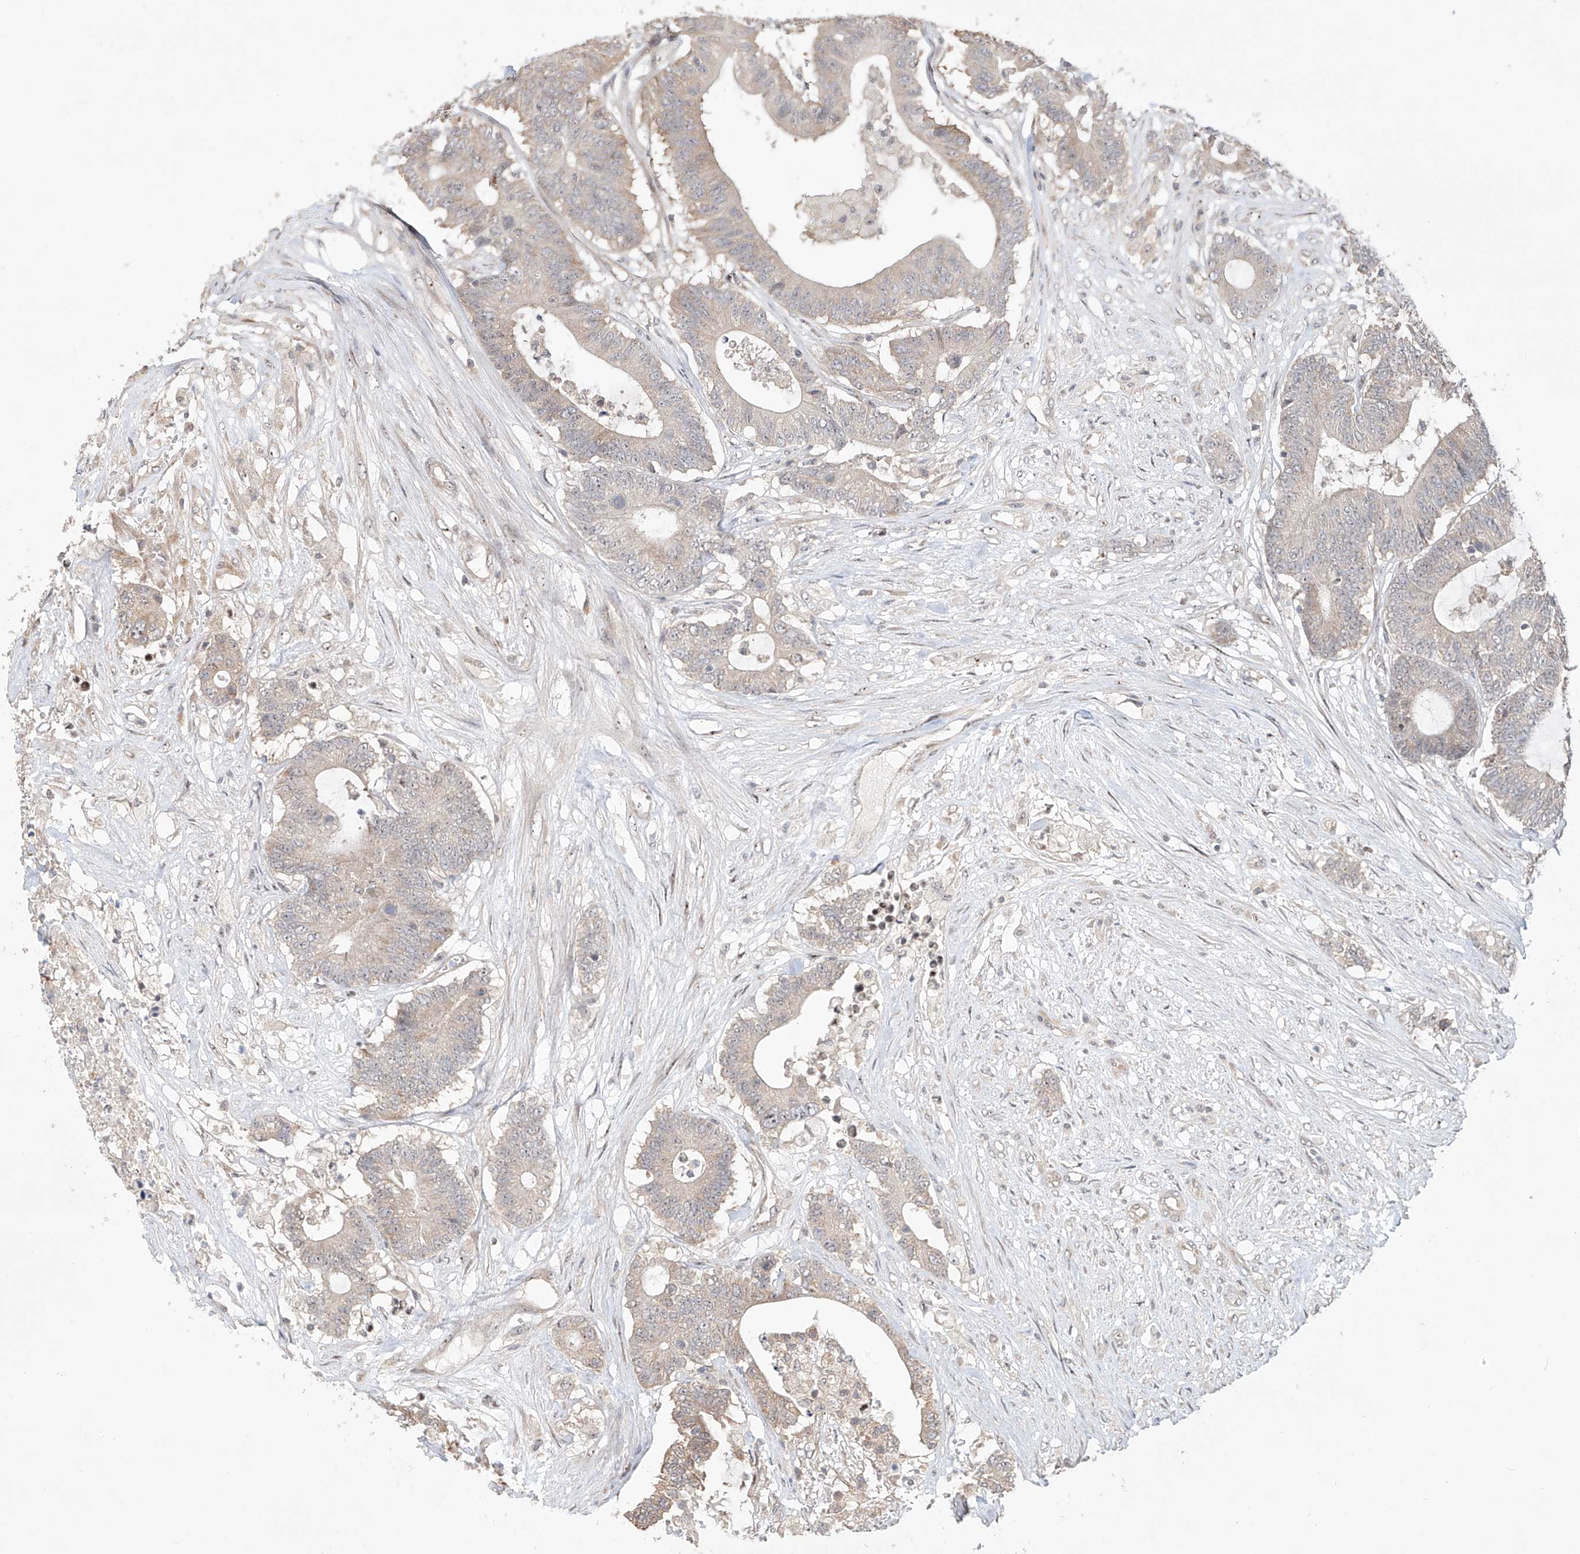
{"staining": {"intensity": "negative", "quantity": "none", "location": "none"}, "tissue": "colorectal cancer", "cell_type": "Tumor cells", "image_type": "cancer", "snomed": [{"axis": "morphology", "description": "Adenocarcinoma, NOS"}, {"axis": "topography", "description": "Colon"}], "caption": "There is no significant staining in tumor cells of colorectal adenocarcinoma.", "gene": "TASP1", "patient": {"sex": "female", "age": 84}}